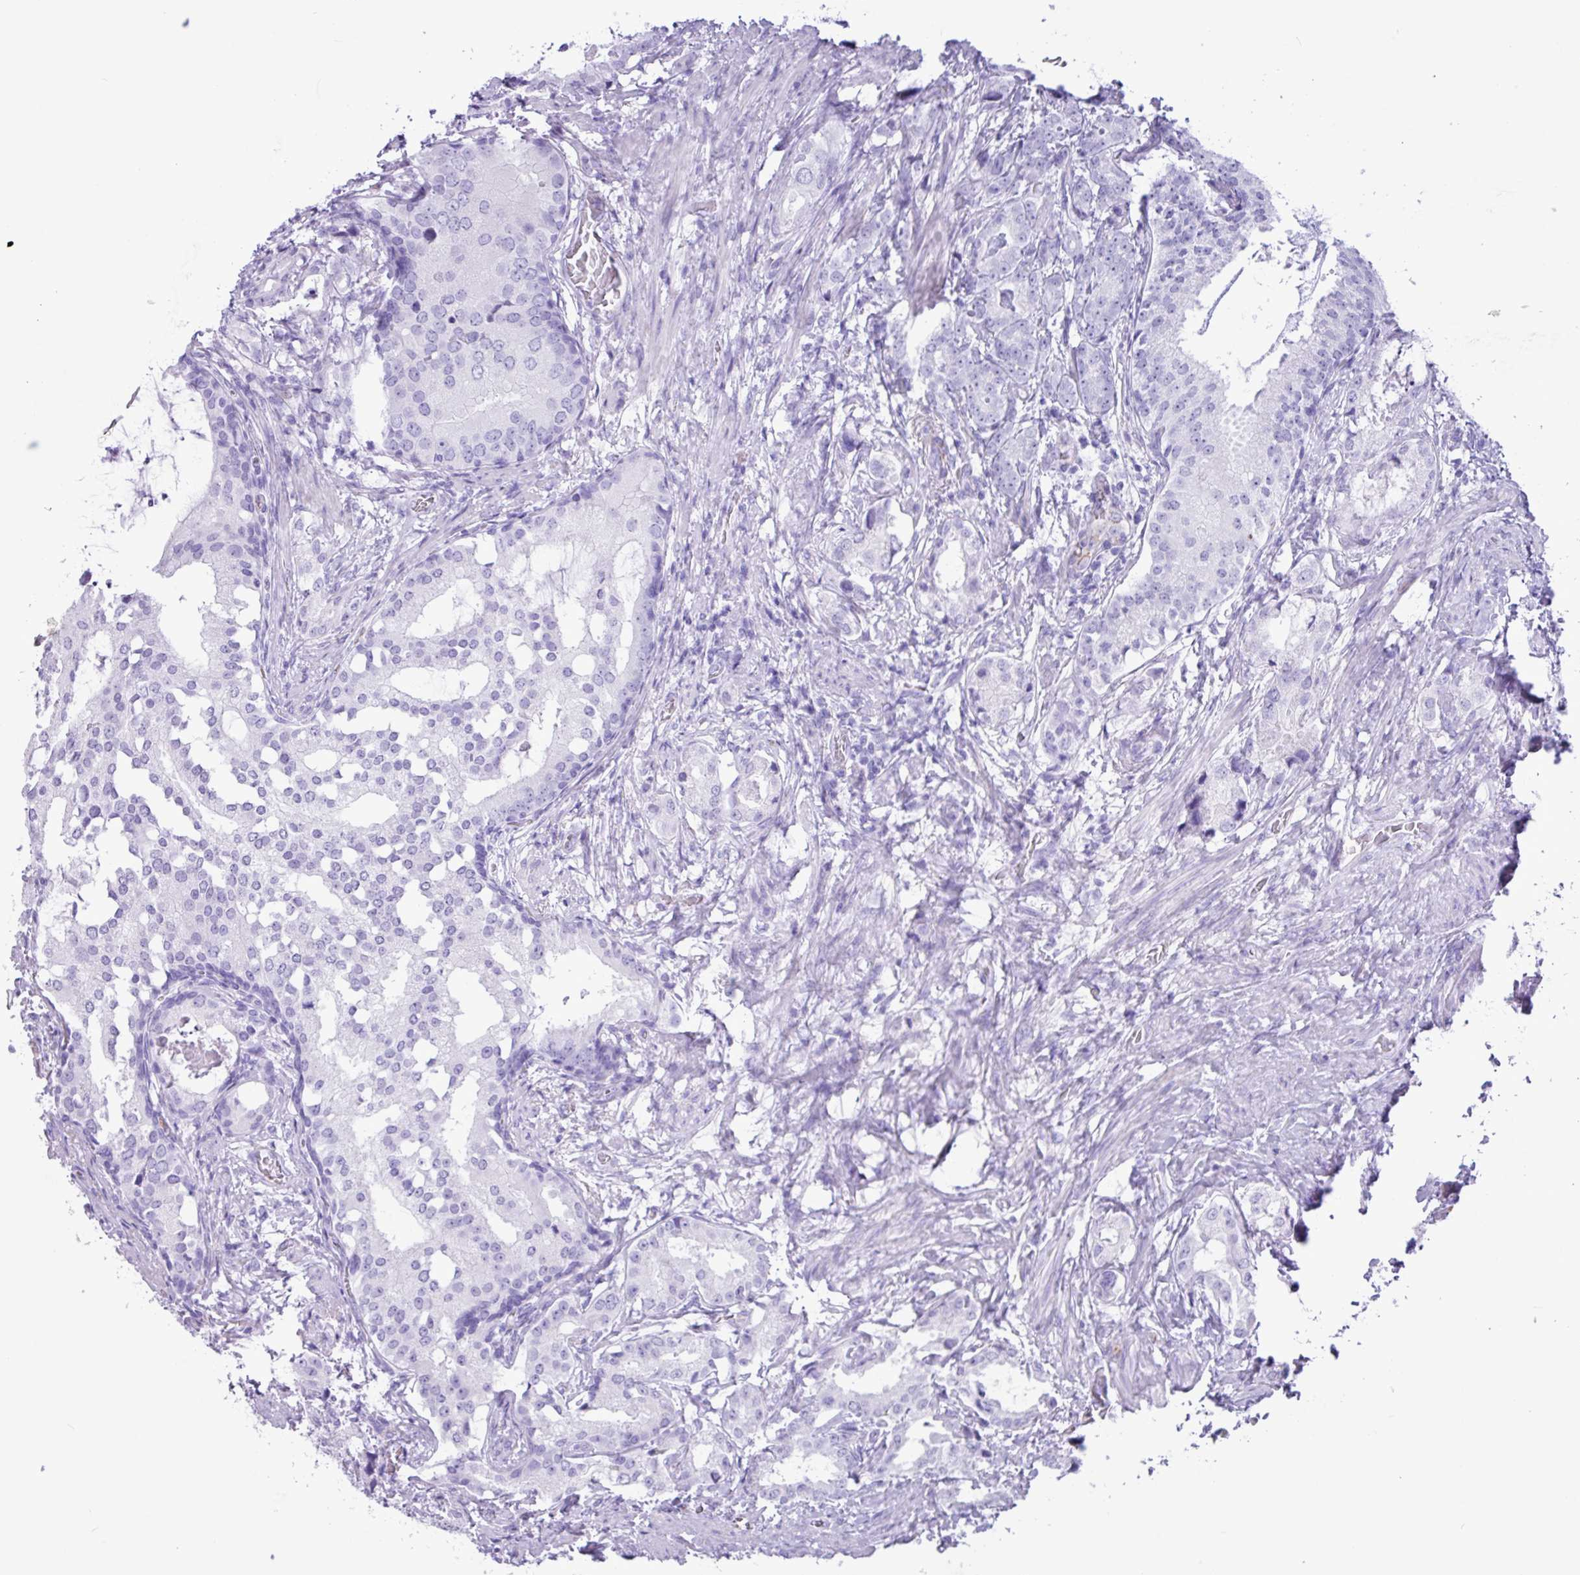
{"staining": {"intensity": "negative", "quantity": "none", "location": "none"}, "tissue": "prostate cancer", "cell_type": "Tumor cells", "image_type": "cancer", "snomed": [{"axis": "morphology", "description": "Adenocarcinoma, Low grade"}, {"axis": "topography", "description": "Prostate"}], "caption": "Adenocarcinoma (low-grade) (prostate) stained for a protein using IHC demonstrates no expression tumor cells.", "gene": "CKMT2", "patient": {"sex": "male", "age": 71}}